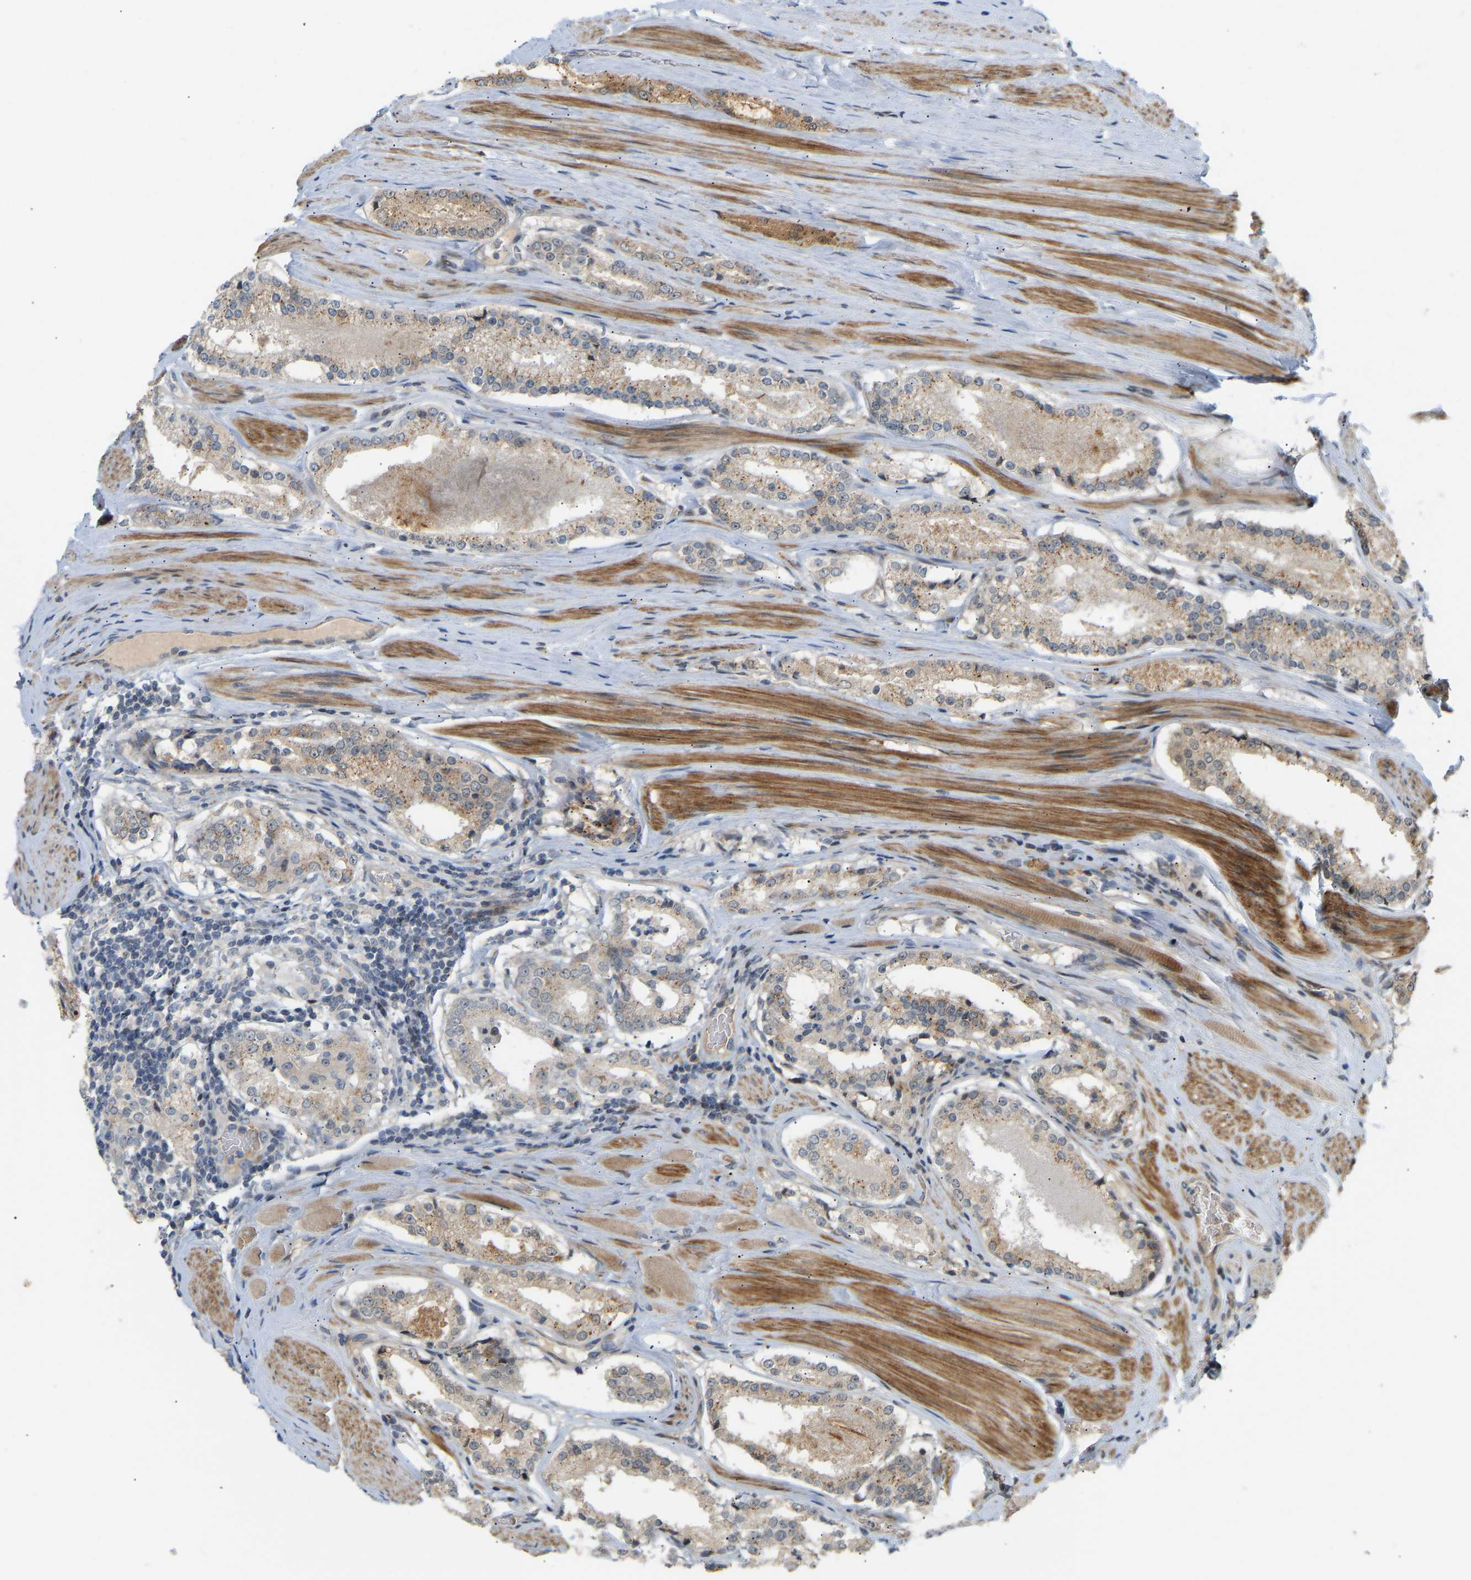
{"staining": {"intensity": "weak", "quantity": ">75%", "location": "cytoplasmic/membranous"}, "tissue": "prostate cancer", "cell_type": "Tumor cells", "image_type": "cancer", "snomed": [{"axis": "morphology", "description": "Adenocarcinoma, Low grade"}, {"axis": "topography", "description": "Prostate"}], "caption": "This micrograph displays IHC staining of prostate low-grade adenocarcinoma, with low weak cytoplasmic/membranous positivity in about >75% of tumor cells.", "gene": "POGLUT2", "patient": {"sex": "male", "age": 63}}